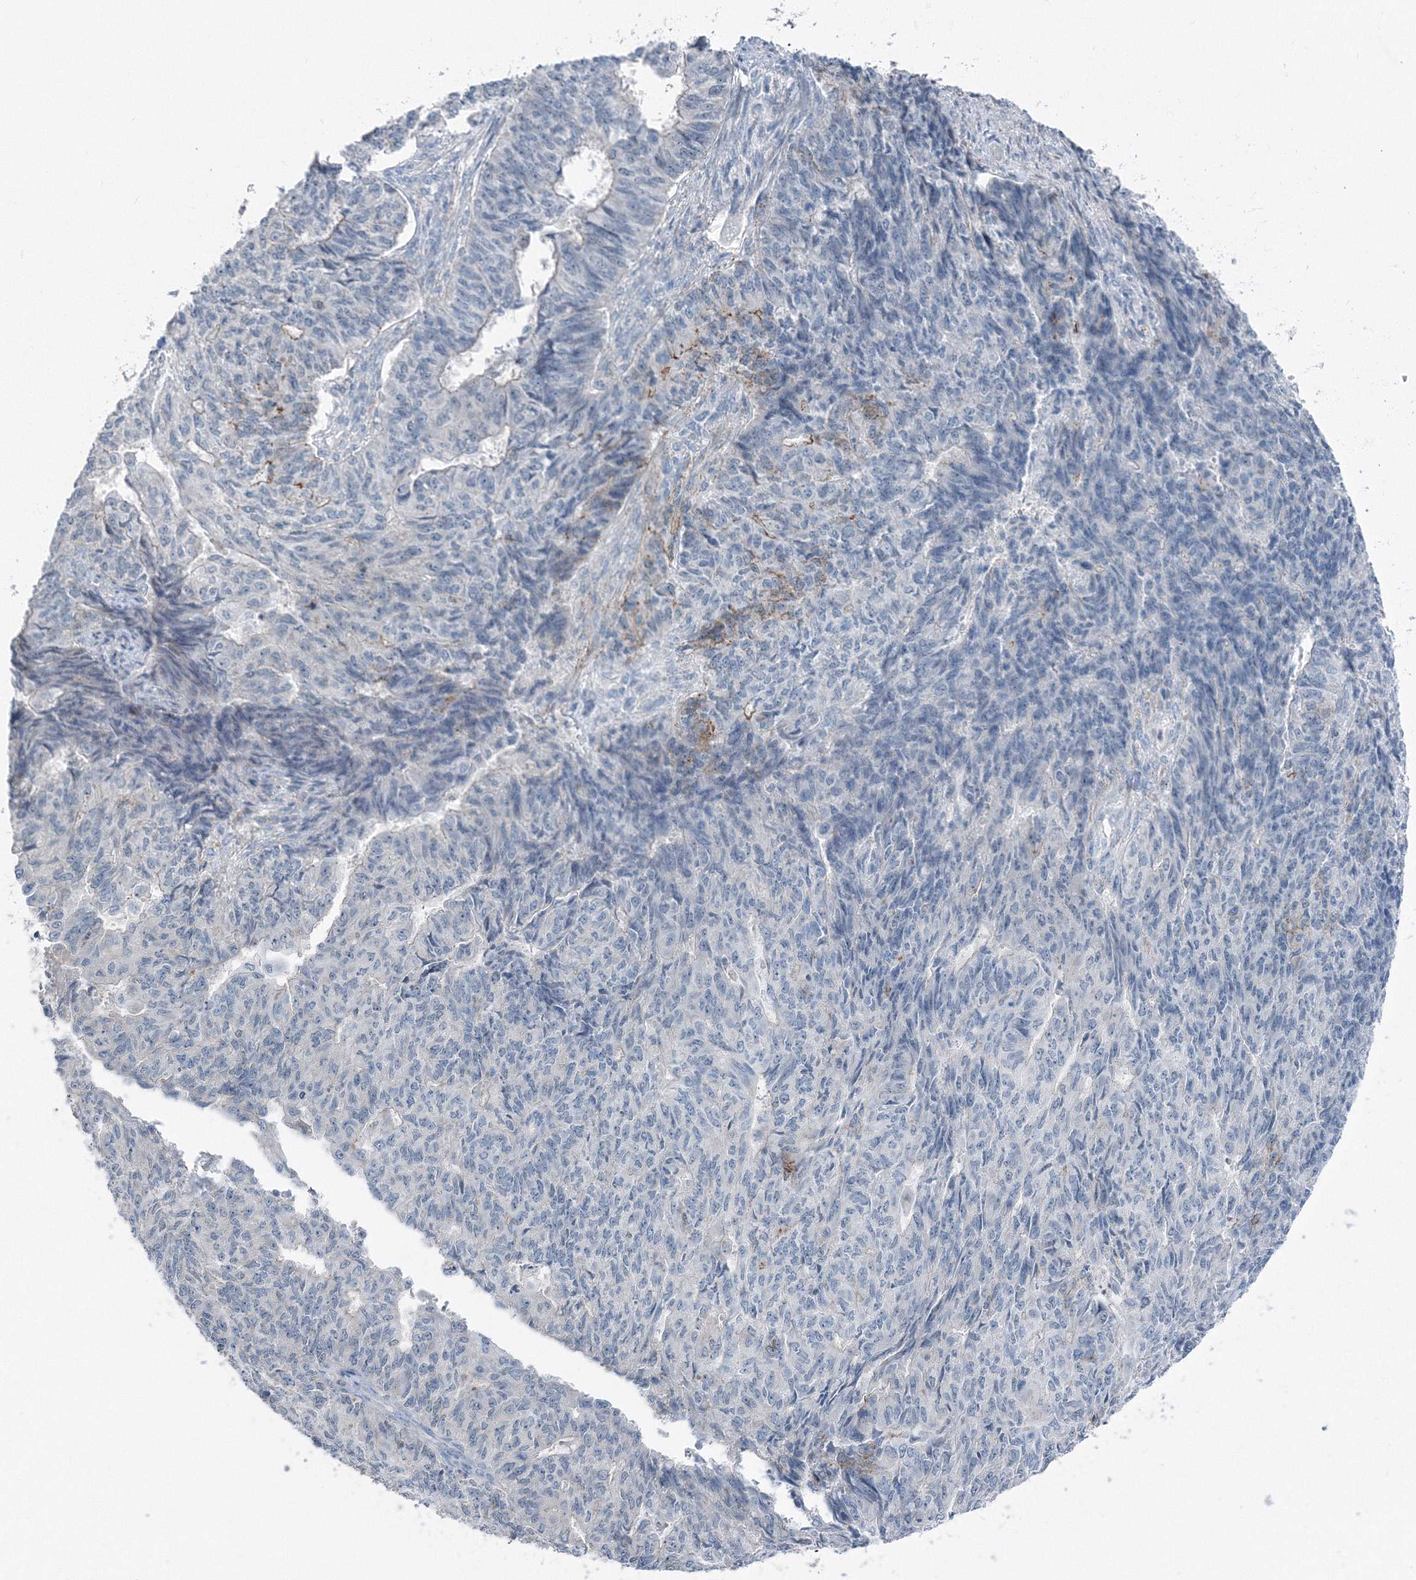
{"staining": {"intensity": "moderate", "quantity": "<25%", "location": "cytoplasmic/membranous"}, "tissue": "endometrial cancer", "cell_type": "Tumor cells", "image_type": "cancer", "snomed": [{"axis": "morphology", "description": "Adenocarcinoma, NOS"}, {"axis": "topography", "description": "Endometrium"}], "caption": "IHC micrograph of neoplastic tissue: human endometrial adenocarcinoma stained using immunohistochemistry (IHC) exhibits low levels of moderate protein expression localized specifically in the cytoplasmic/membranous of tumor cells, appearing as a cytoplasmic/membranous brown color.", "gene": "AASDH", "patient": {"sex": "female", "age": 32}}